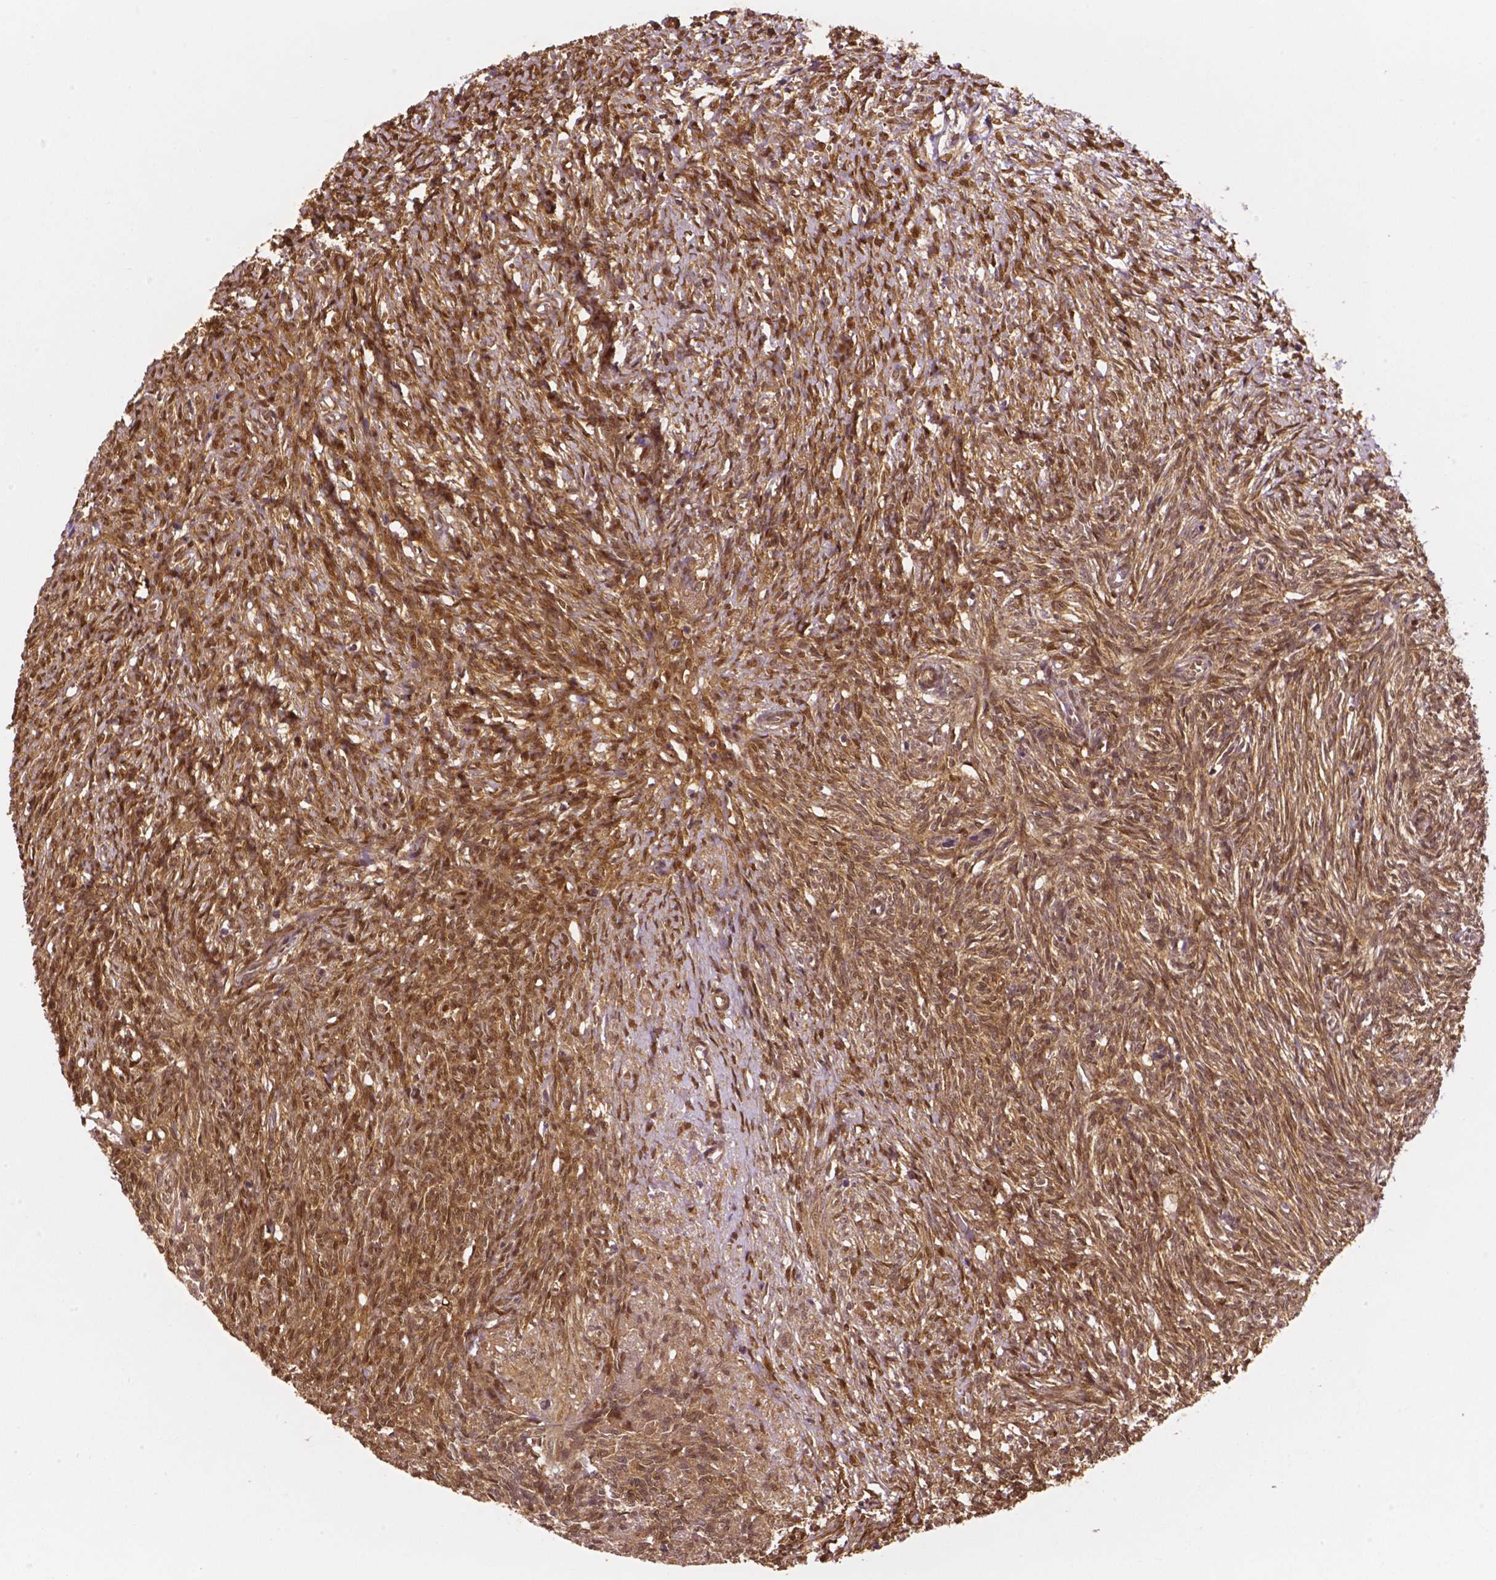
{"staining": {"intensity": "moderate", "quantity": "25%-75%", "location": "cytoplasmic/membranous,nuclear"}, "tissue": "ovary", "cell_type": "Follicle cells", "image_type": "normal", "snomed": [{"axis": "morphology", "description": "Normal tissue, NOS"}, {"axis": "topography", "description": "Ovary"}], "caption": "IHC of normal human ovary shows medium levels of moderate cytoplasmic/membranous,nuclear positivity in approximately 25%-75% of follicle cells.", "gene": "YAP1", "patient": {"sex": "female", "age": 46}}